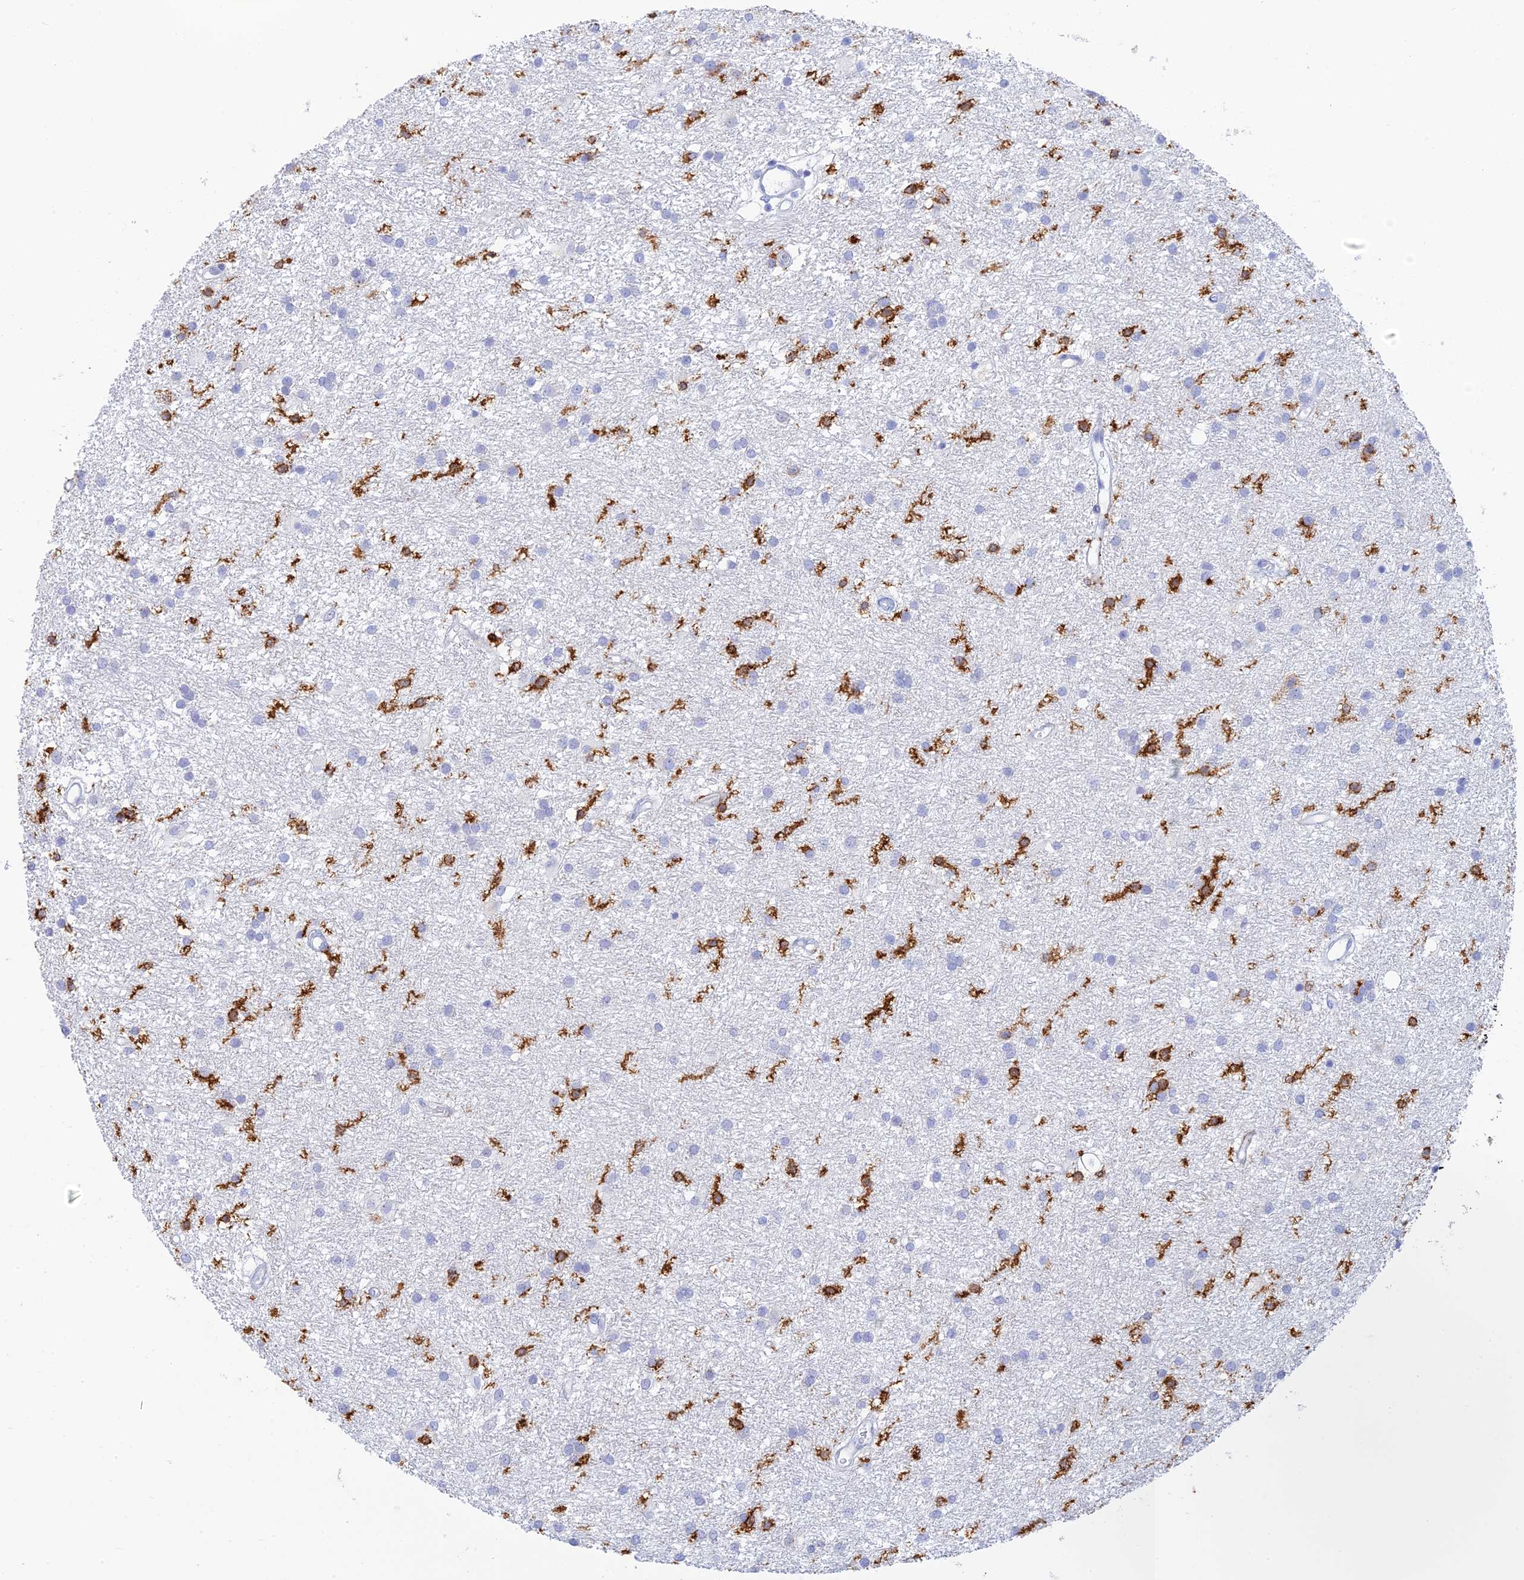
{"staining": {"intensity": "negative", "quantity": "none", "location": "none"}, "tissue": "glioma", "cell_type": "Tumor cells", "image_type": "cancer", "snomed": [{"axis": "morphology", "description": "Glioma, malignant, High grade"}, {"axis": "topography", "description": "Brain"}], "caption": "Immunohistochemistry of human high-grade glioma (malignant) exhibits no expression in tumor cells. Nuclei are stained in blue.", "gene": "CEP152", "patient": {"sex": "male", "age": 77}}